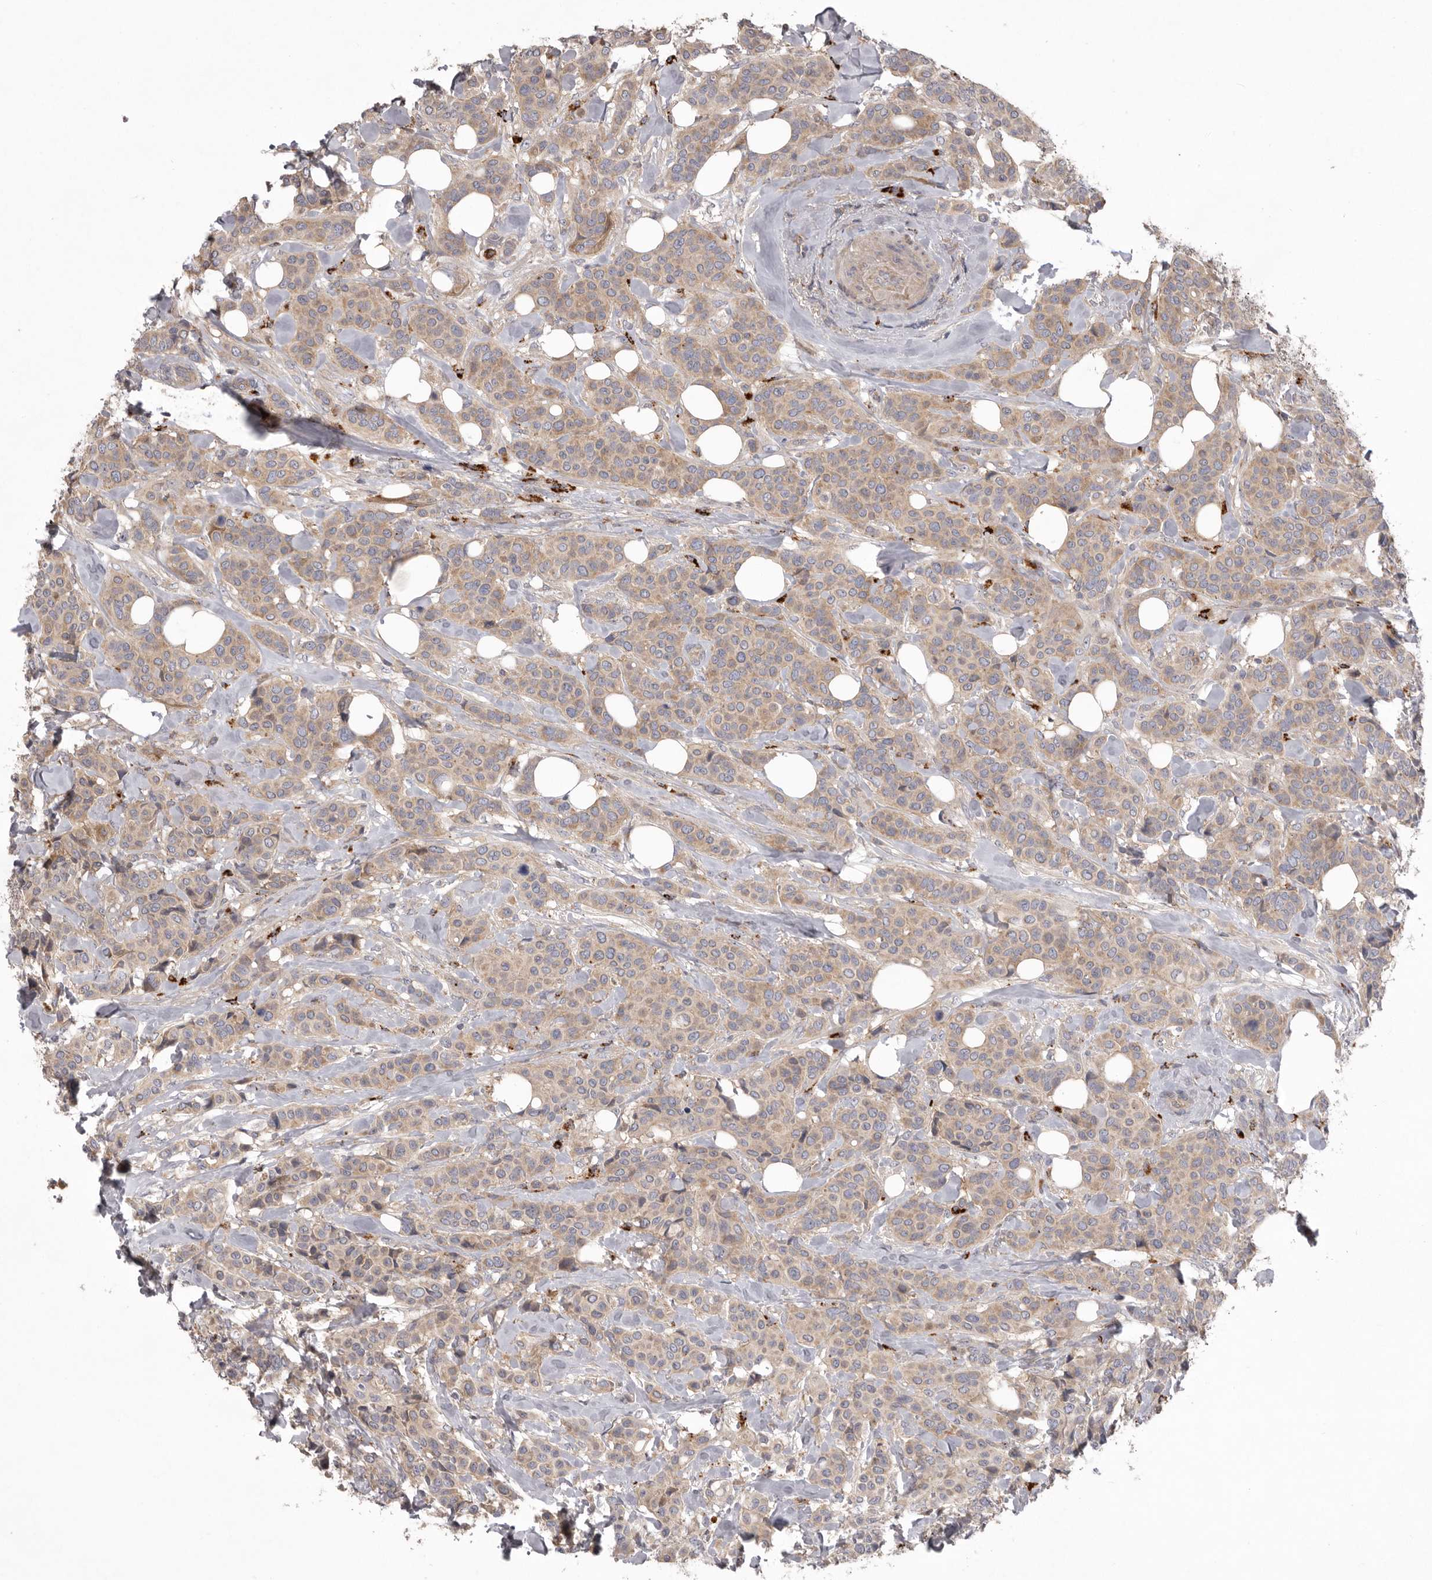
{"staining": {"intensity": "weak", "quantity": "25%-75%", "location": "cytoplasmic/membranous"}, "tissue": "breast cancer", "cell_type": "Tumor cells", "image_type": "cancer", "snomed": [{"axis": "morphology", "description": "Lobular carcinoma"}, {"axis": "topography", "description": "Breast"}], "caption": "Immunohistochemistry (IHC) micrograph of neoplastic tissue: human breast lobular carcinoma stained using IHC shows low levels of weak protein expression localized specifically in the cytoplasmic/membranous of tumor cells, appearing as a cytoplasmic/membranous brown color.", "gene": "WDR47", "patient": {"sex": "female", "age": 51}}